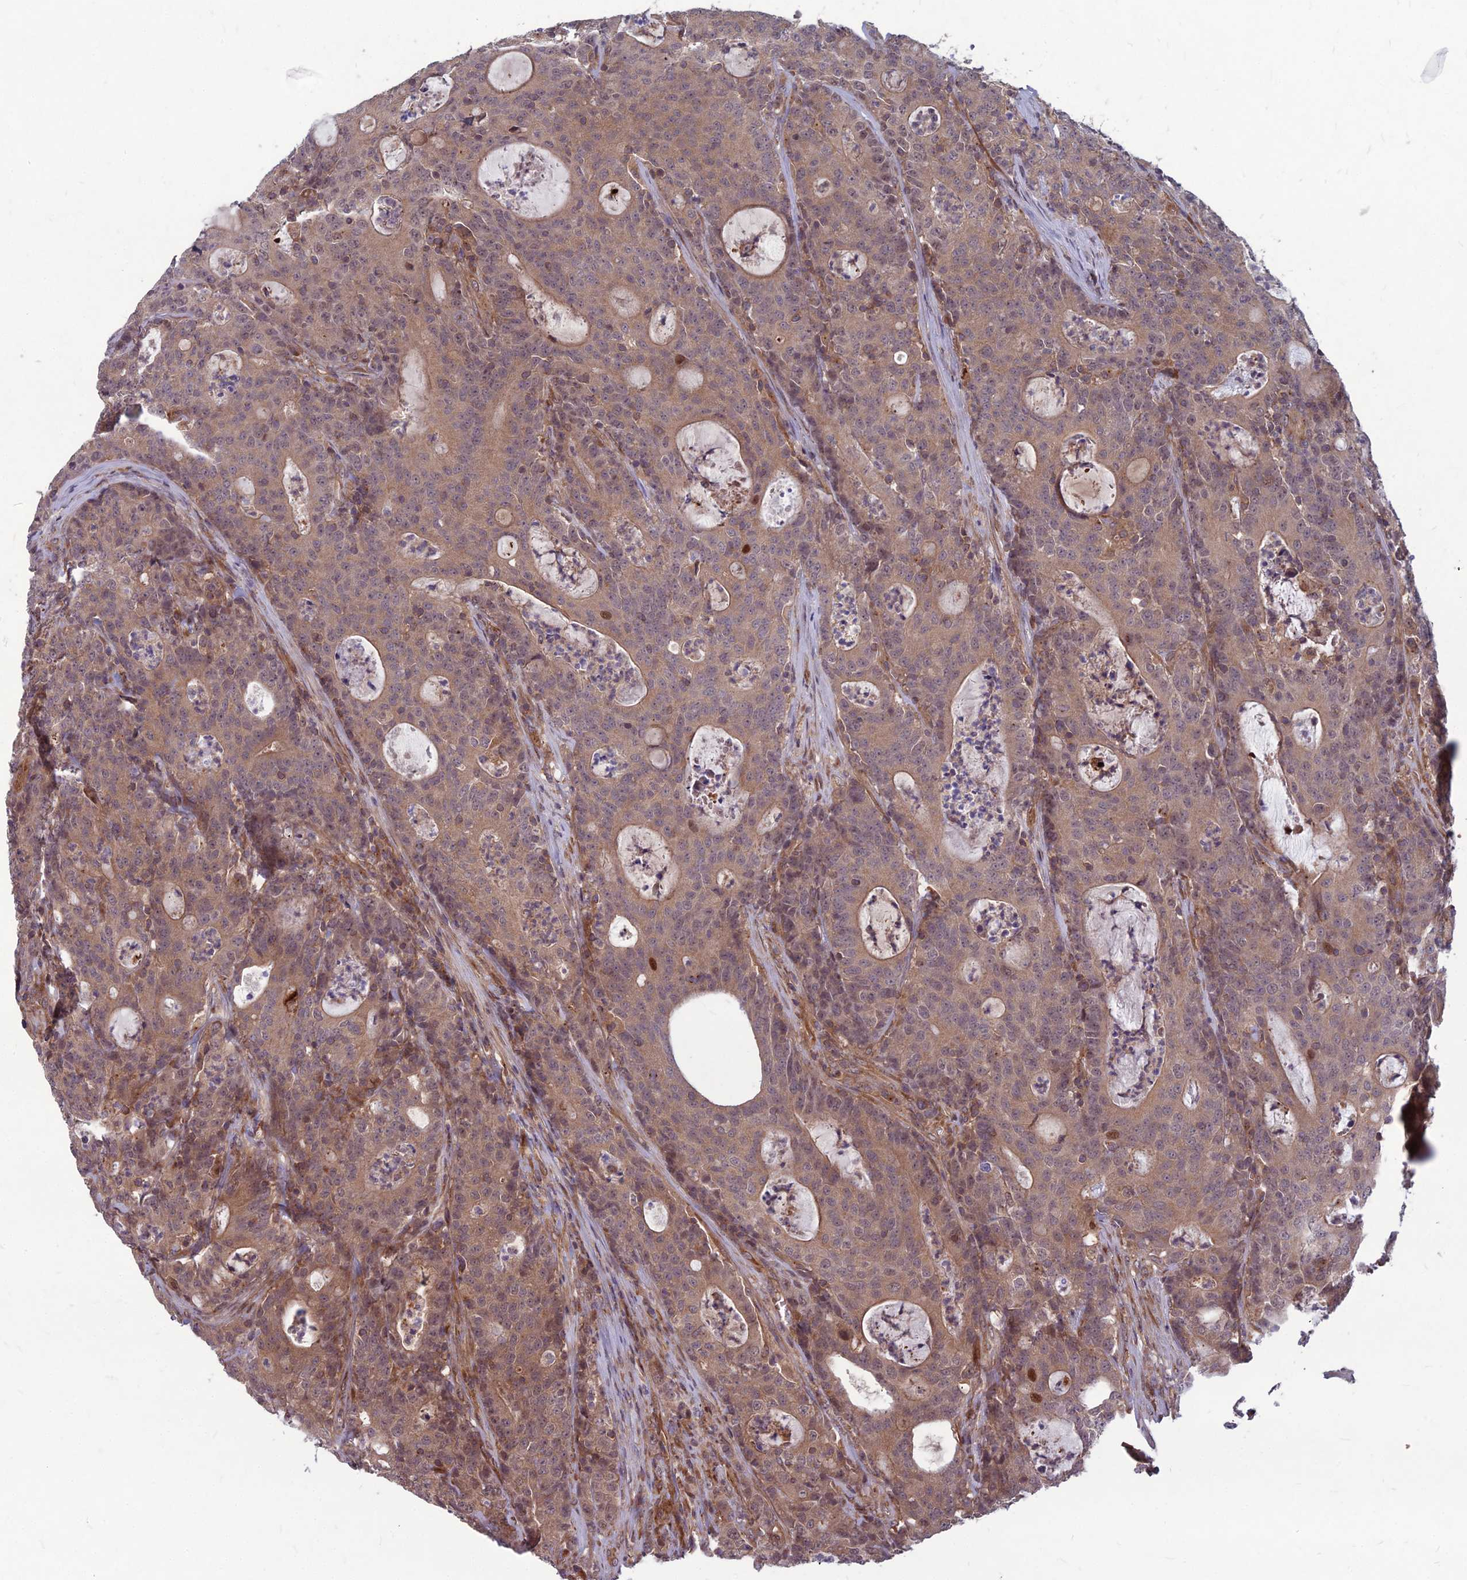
{"staining": {"intensity": "weak", "quantity": ">75%", "location": "cytoplasmic/membranous"}, "tissue": "colorectal cancer", "cell_type": "Tumor cells", "image_type": "cancer", "snomed": [{"axis": "morphology", "description": "Adenocarcinoma, NOS"}, {"axis": "topography", "description": "Colon"}], "caption": "Tumor cells exhibit low levels of weak cytoplasmic/membranous expression in approximately >75% of cells in adenocarcinoma (colorectal).", "gene": "MFSD8", "patient": {"sex": "male", "age": 83}}